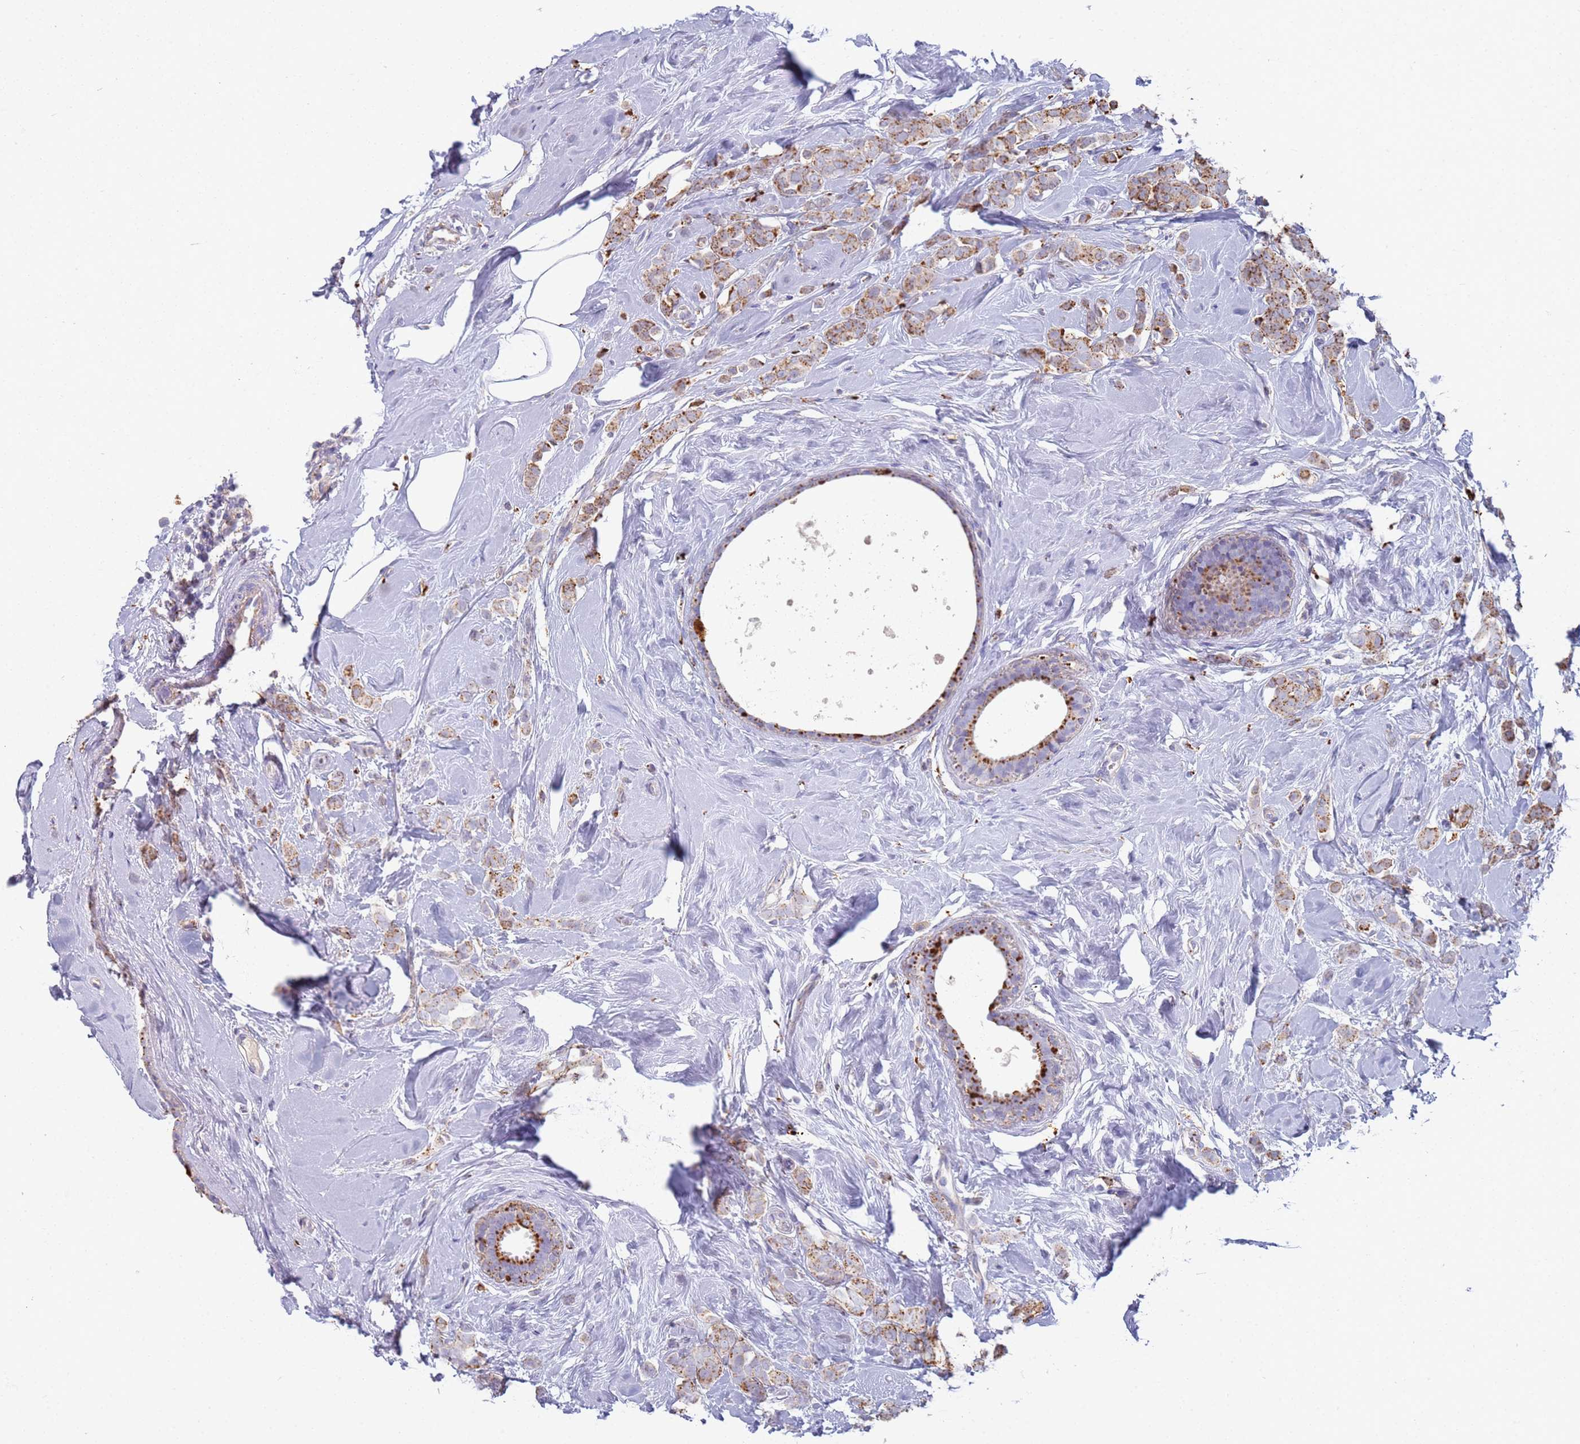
{"staining": {"intensity": "moderate", "quantity": ">75%", "location": "cytoplasmic/membranous"}, "tissue": "breast cancer", "cell_type": "Tumor cells", "image_type": "cancer", "snomed": [{"axis": "morphology", "description": "Lobular carcinoma"}, {"axis": "topography", "description": "Breast"}], "caption": "Human breast cancer (lobular carcinoma) stained for a protein (brown) exhibits moderate cytoplasmic/membranous positive staining in approximately >75% of tumor cells.", "gene": "TMEM229B", "patient": {"sex": "female", "age": 47}}